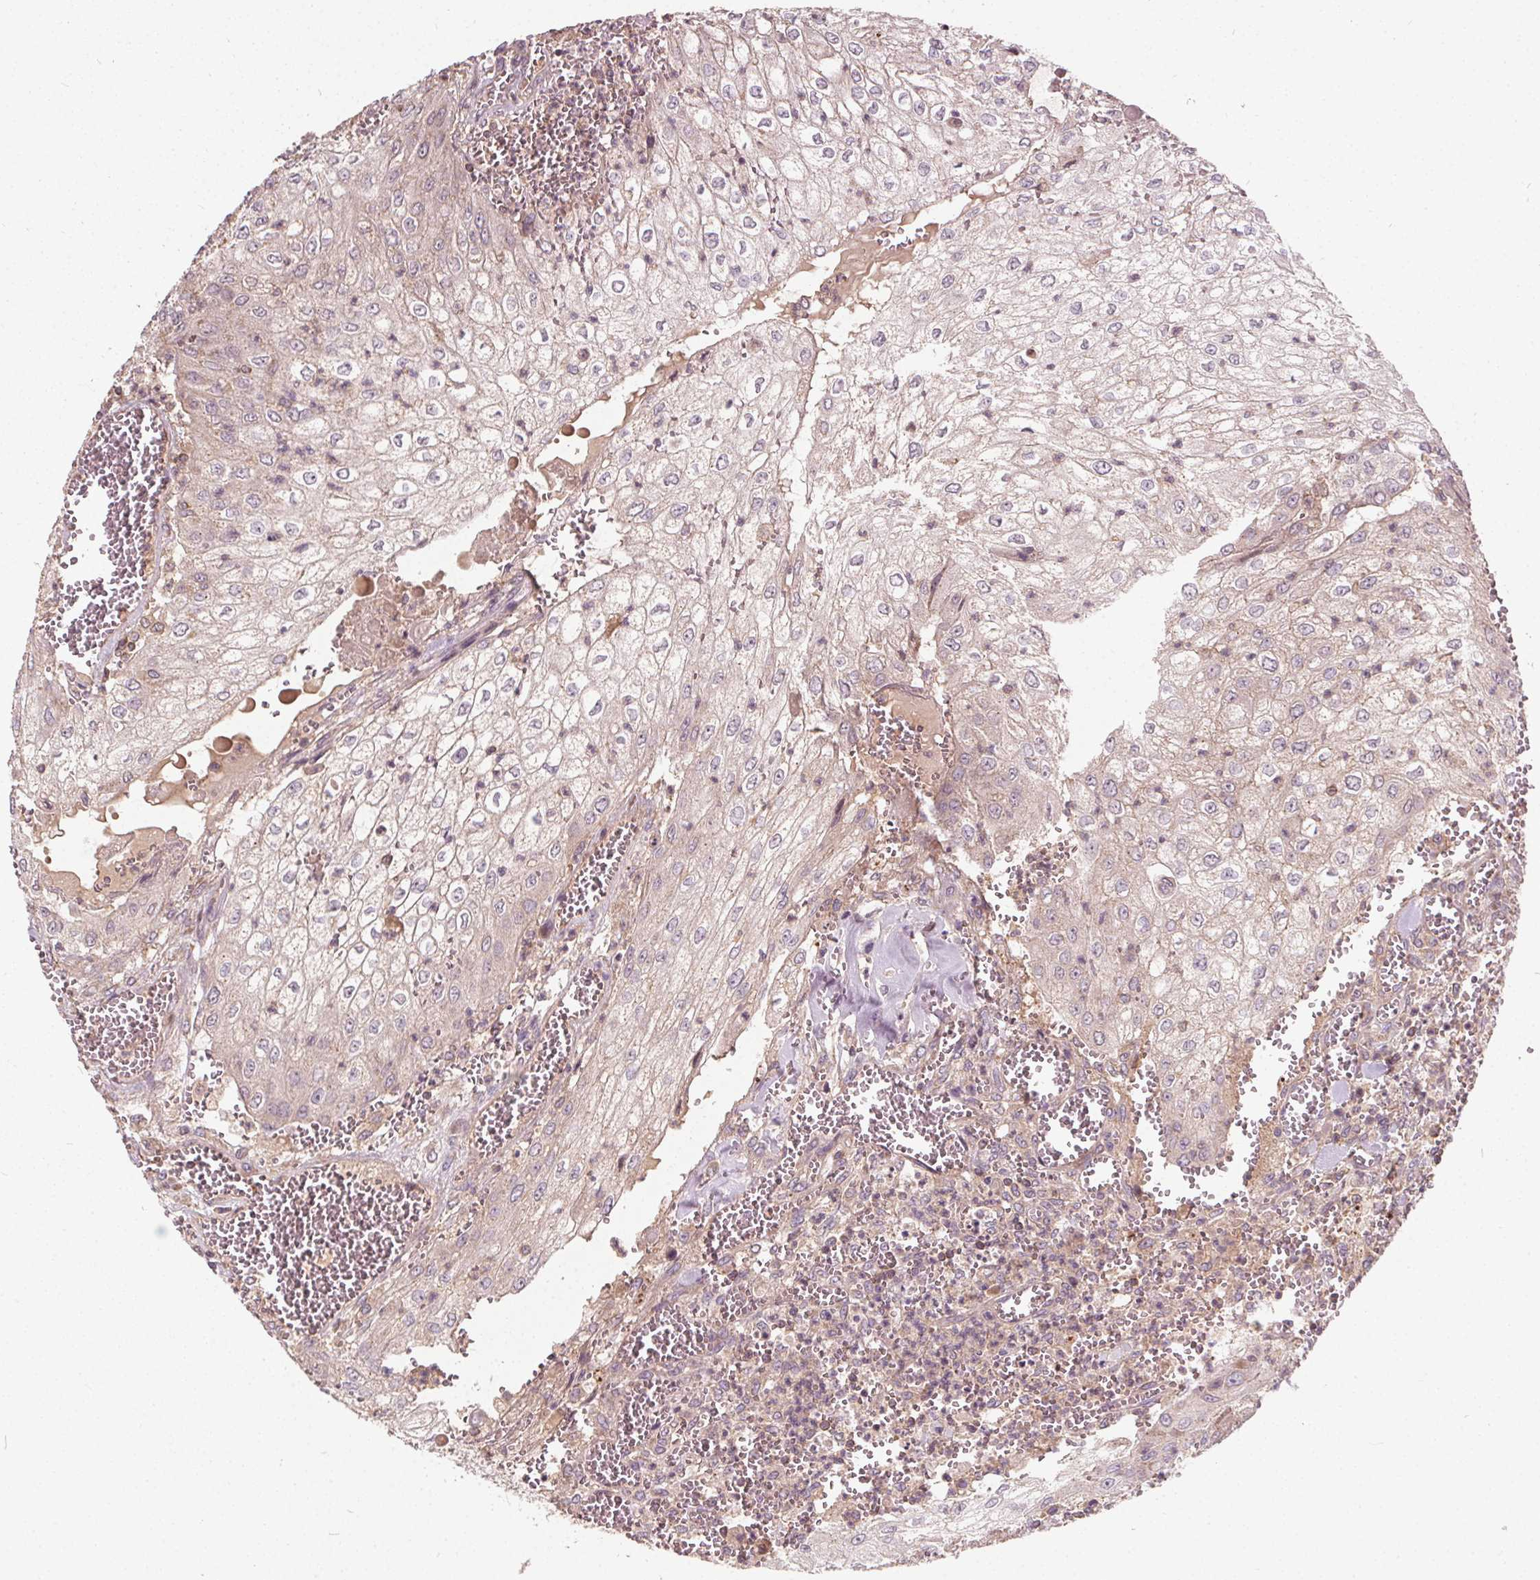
{"staining": {"intensity": "weak", "quantity": "<25%", "location": "cytoplasmic/membranous"}, "tissue": "urothelial cancer", "cell_type": "Tumor cells", "image_type": "cancer", "snomed": [{"axis": "morphology", "description": "Urothelial carcinoma, High grade"}, {"axis": "topography", "description": "Urinary bladder"}], "caption": "High power microscopy micrograph of an immunohistochemistry (IHC) photomicrograph of urothelial cancer, revealing no significant positivity in tumor cells.", "gene": "ORAI2", "patient": {"sex": "male", "age": 62}}